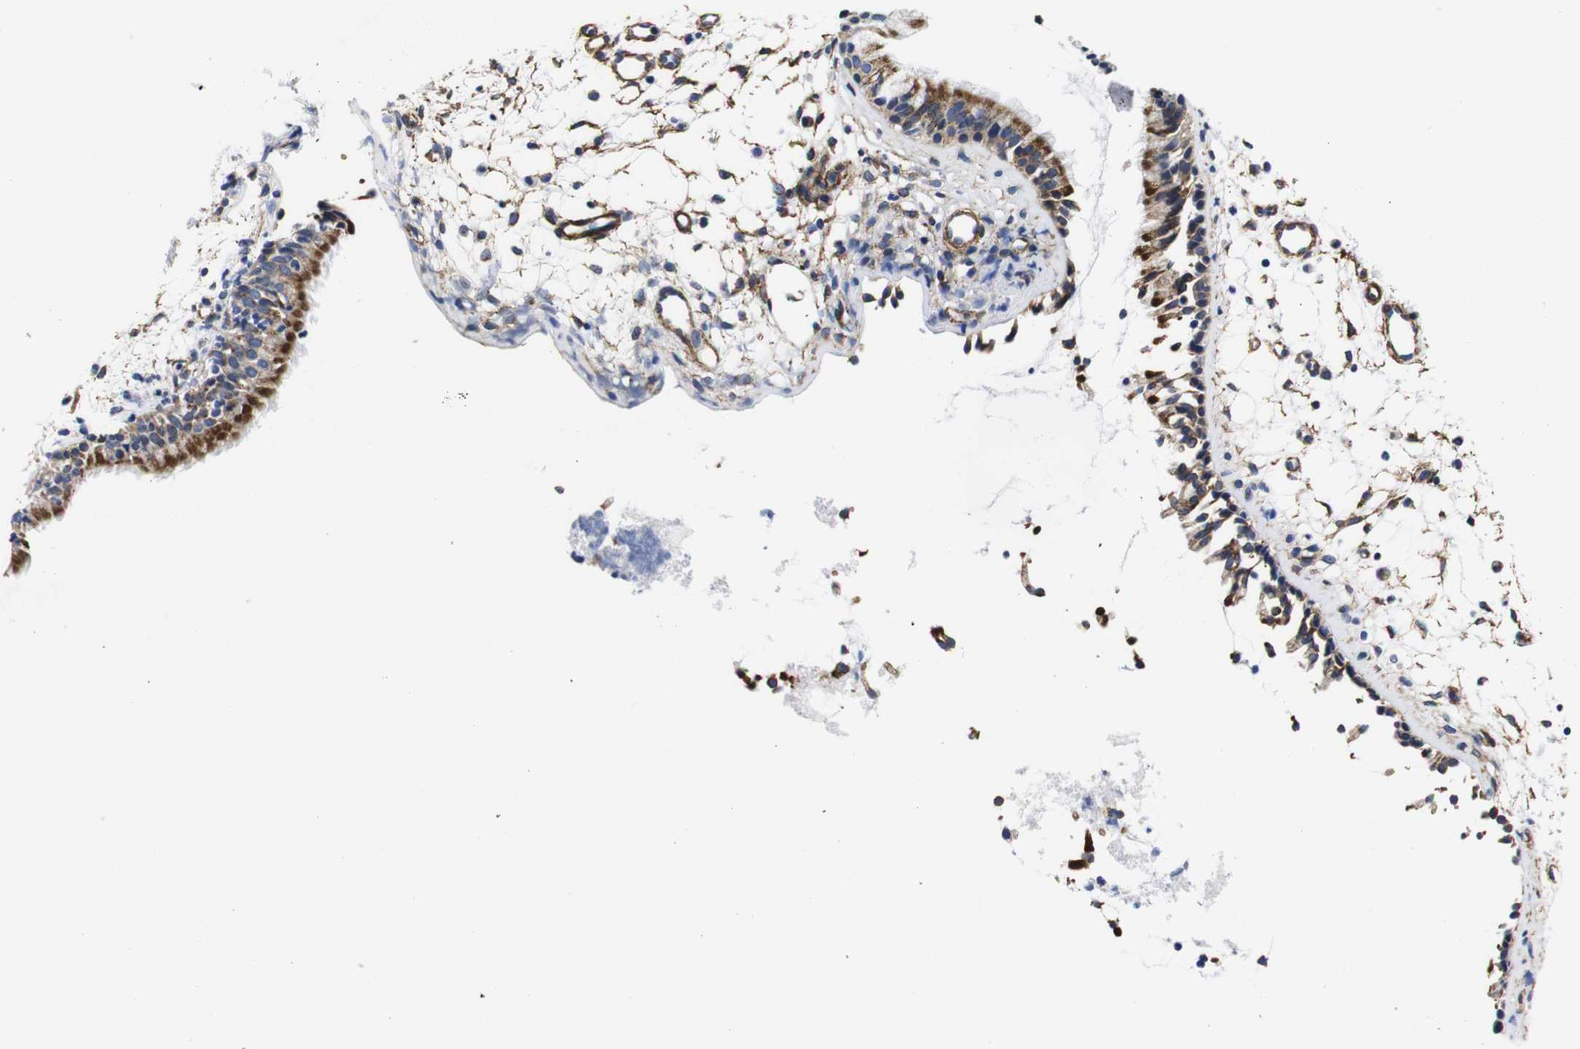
{"staining": {"intensity": "moderate", "quantity": ">75%", "location": "cytoplasmic/membranous"}, "tissue": "nasopharynx", "cell_type": "Respiratory epithelial cells", "image_type": "normal", "snomed": [{"axis": "morphology", "description": "Normal tissue, NOS"}, {"axis": "topography", "description": "Nasopharynx"}], "caption": "This is an image of IHC staining of normal nasopharynx, which shows moderate positivity in the cytoplasmic/membranous of respiratory epithelial cells.", "gene": "WNT10A", "patient": {"sex": "male", "age": 21}}